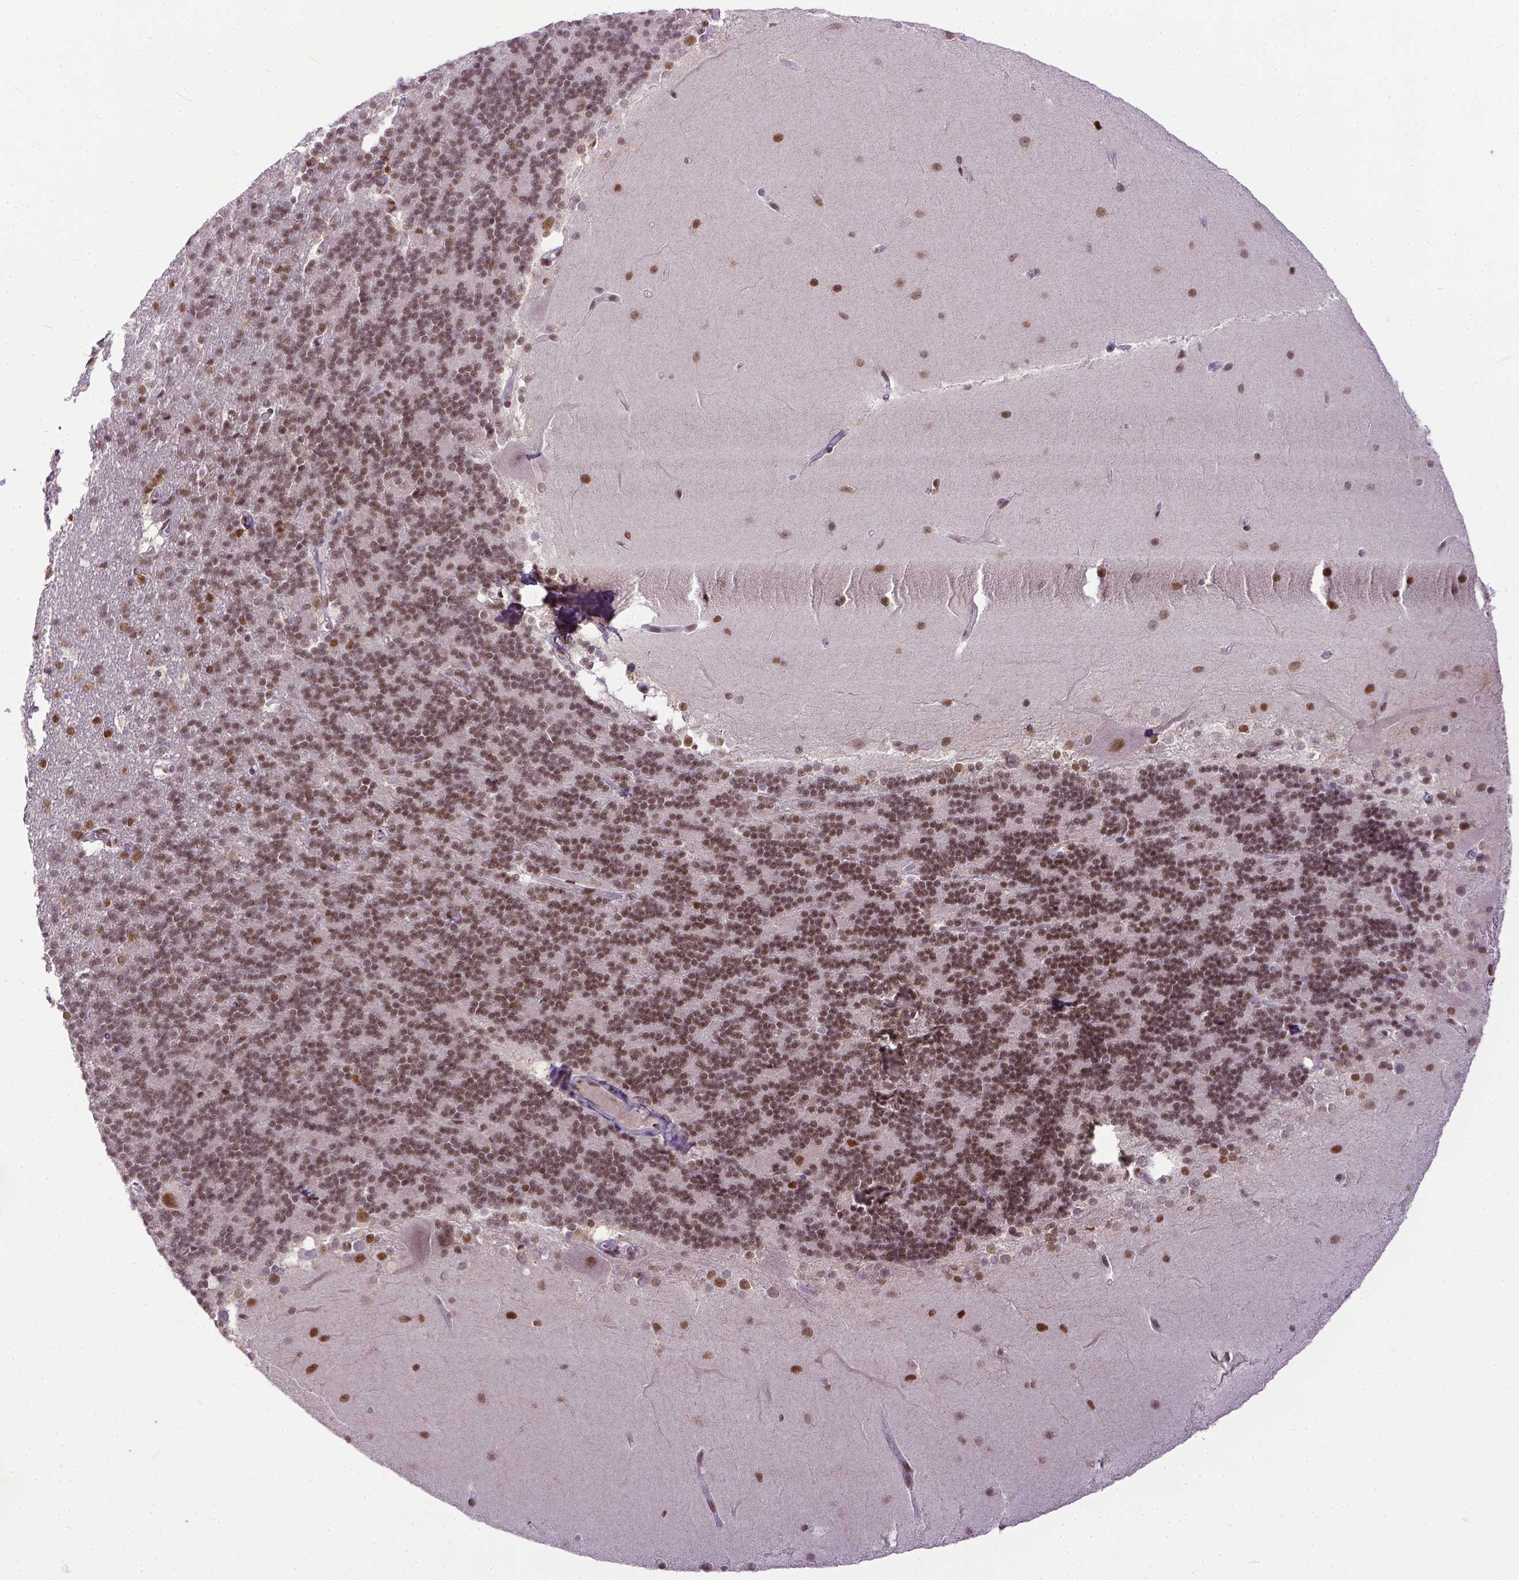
{"staining": {"intensity": "moderate", "quantity": ">75%", "location": "nuclear"}, "tissue": "cerebellum", "cell_type": "Cells in granular layer", "image_type": "normal", "snomed": [{"axis": "morphology", "description": "Normal tissue, NOS"}, {"axis": "topography", "description": "Cerebellum"}], "caption": "Protein expression analysis of normal cerebellum shows moderate nuclear expression in approximately >75% of cells in granular layer.", "gene": "ERCC1", "patient": {"sex": "female", "age": 19}}